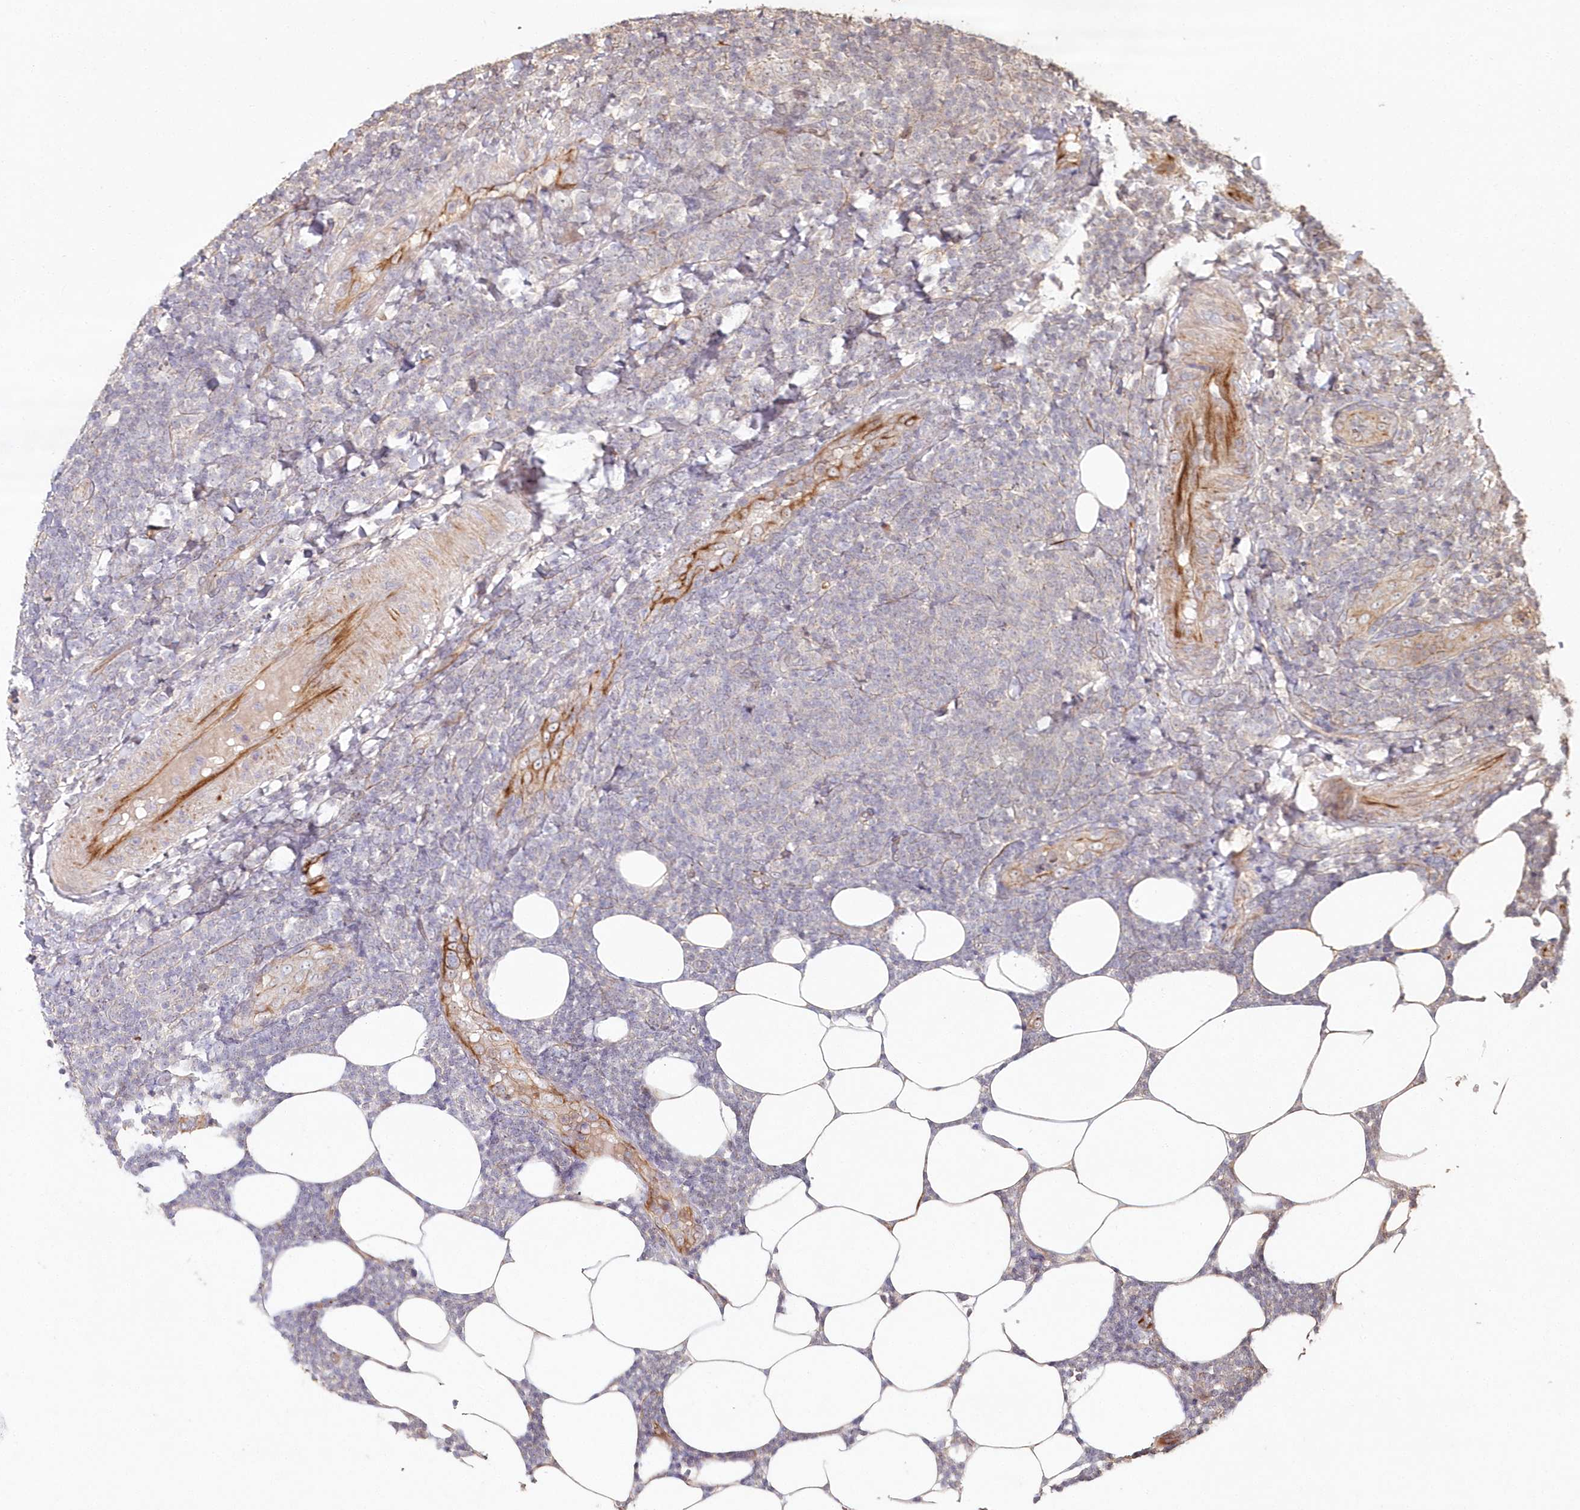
{"staining": {"intensity": "negative", "quantity": "none", "location": "none"}, "tissue": "lymphoma", "cell_type": "Tumor cells", "image_type": "cancer", "snomed": [{"axis": "morphology", "description": "Malignant lymphoma, non-Hodgkin's type, Low grade"}, {"axis": "topography", "description": "Lymph node"}], "caption": "The micrograph demonstrates no significant positivity in tumor cells of low-grade malignant lymphoma, non-Hodgkin's type.", "gene": "HYCC2", "patient": {"sex": "male", "age": 66}}